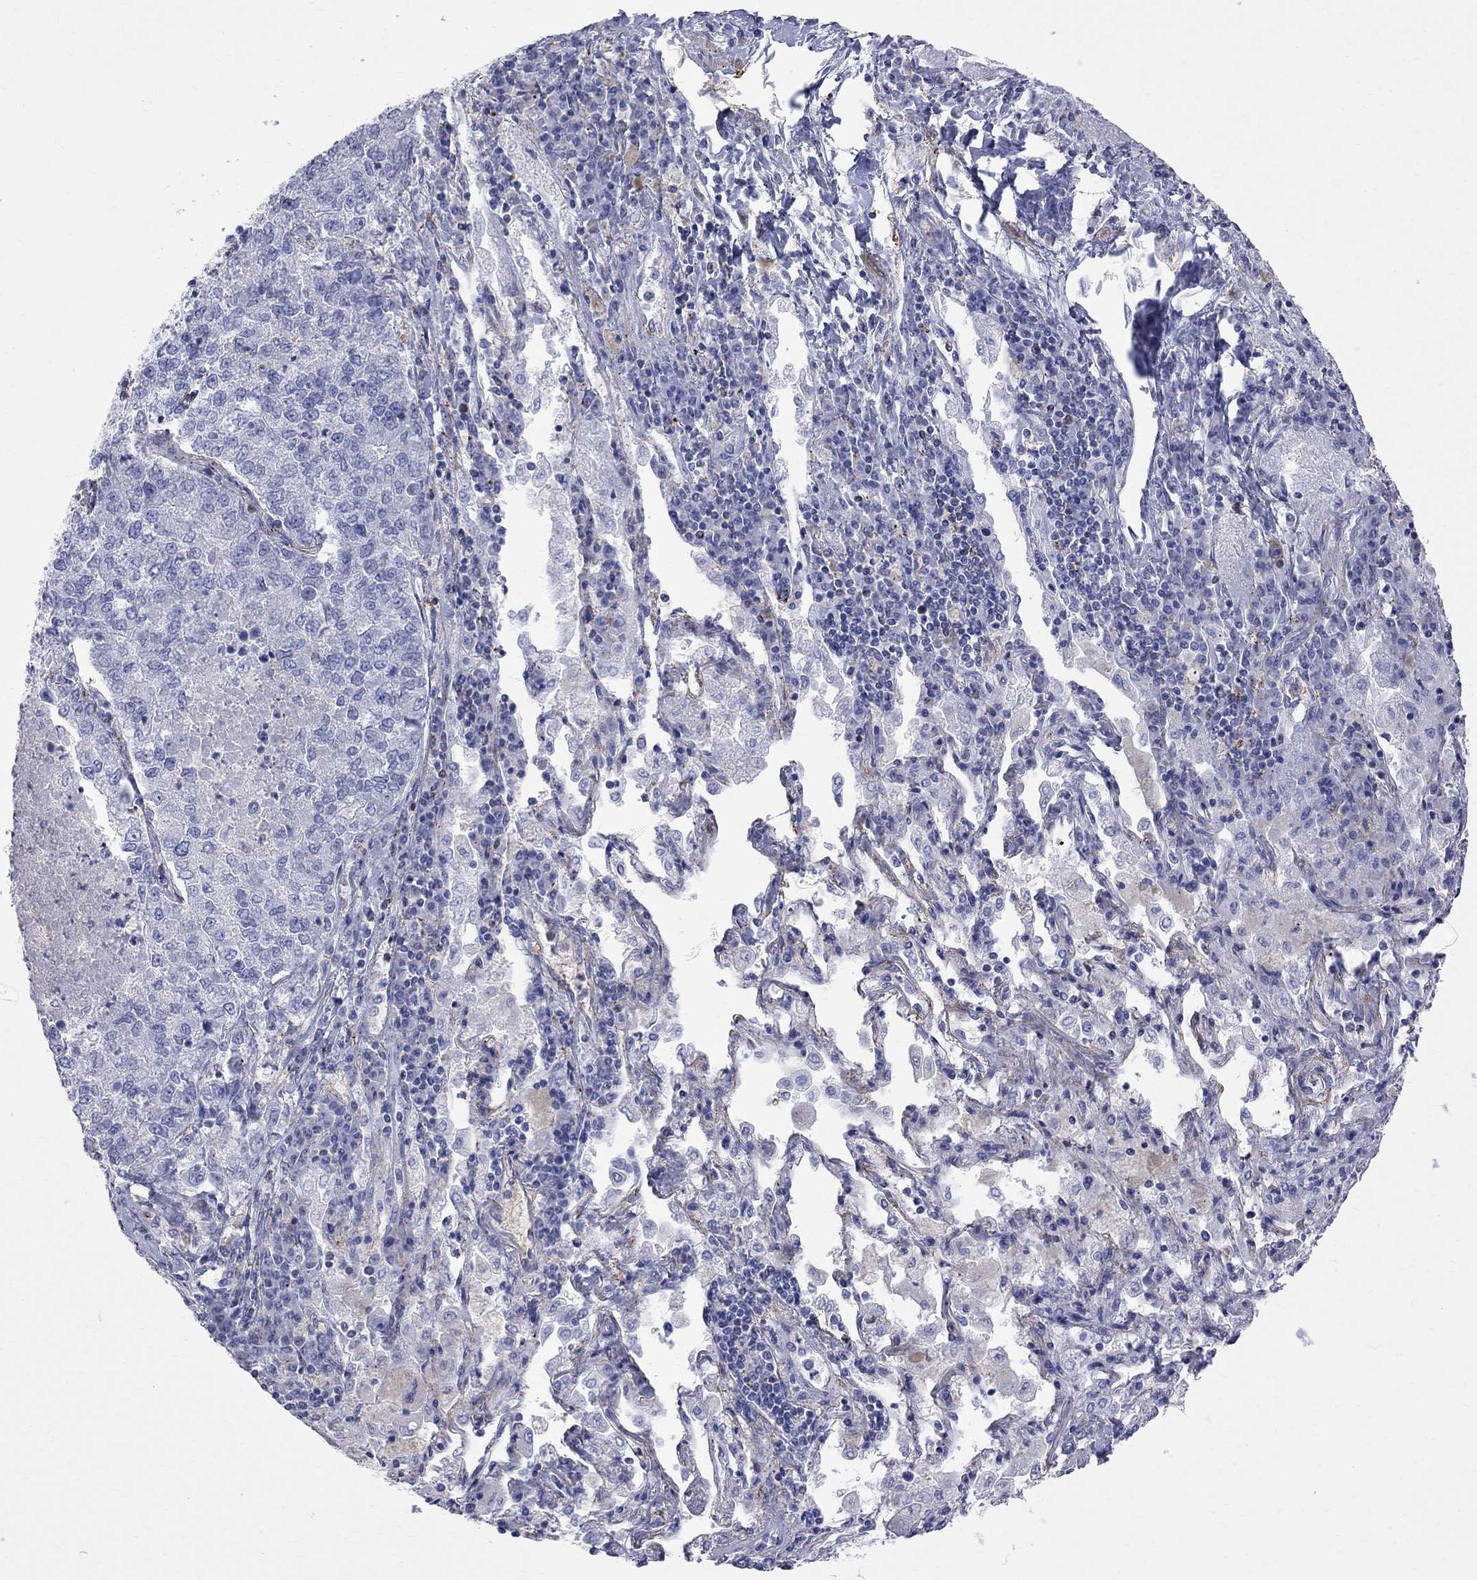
{"staining": {"intensity": "negative", "quantity": "none", "location": "none"}, "tissue": "lung cancer", "cell_type": "Tumor cells", "image_type": "cancer", "snomed": [{"axis": "morphology", "description": "Adenocarcinoma, NOS"}, {"axis": "topography", "description": "Lung"}], "caption": "Immunohistochemistry image of human adenocarcinoma (lung) stained for a protein (brown), which reveals no positivity in tumor cells.", "gene": "S100A3", "patient": {"sex": "male", "age": 49}}